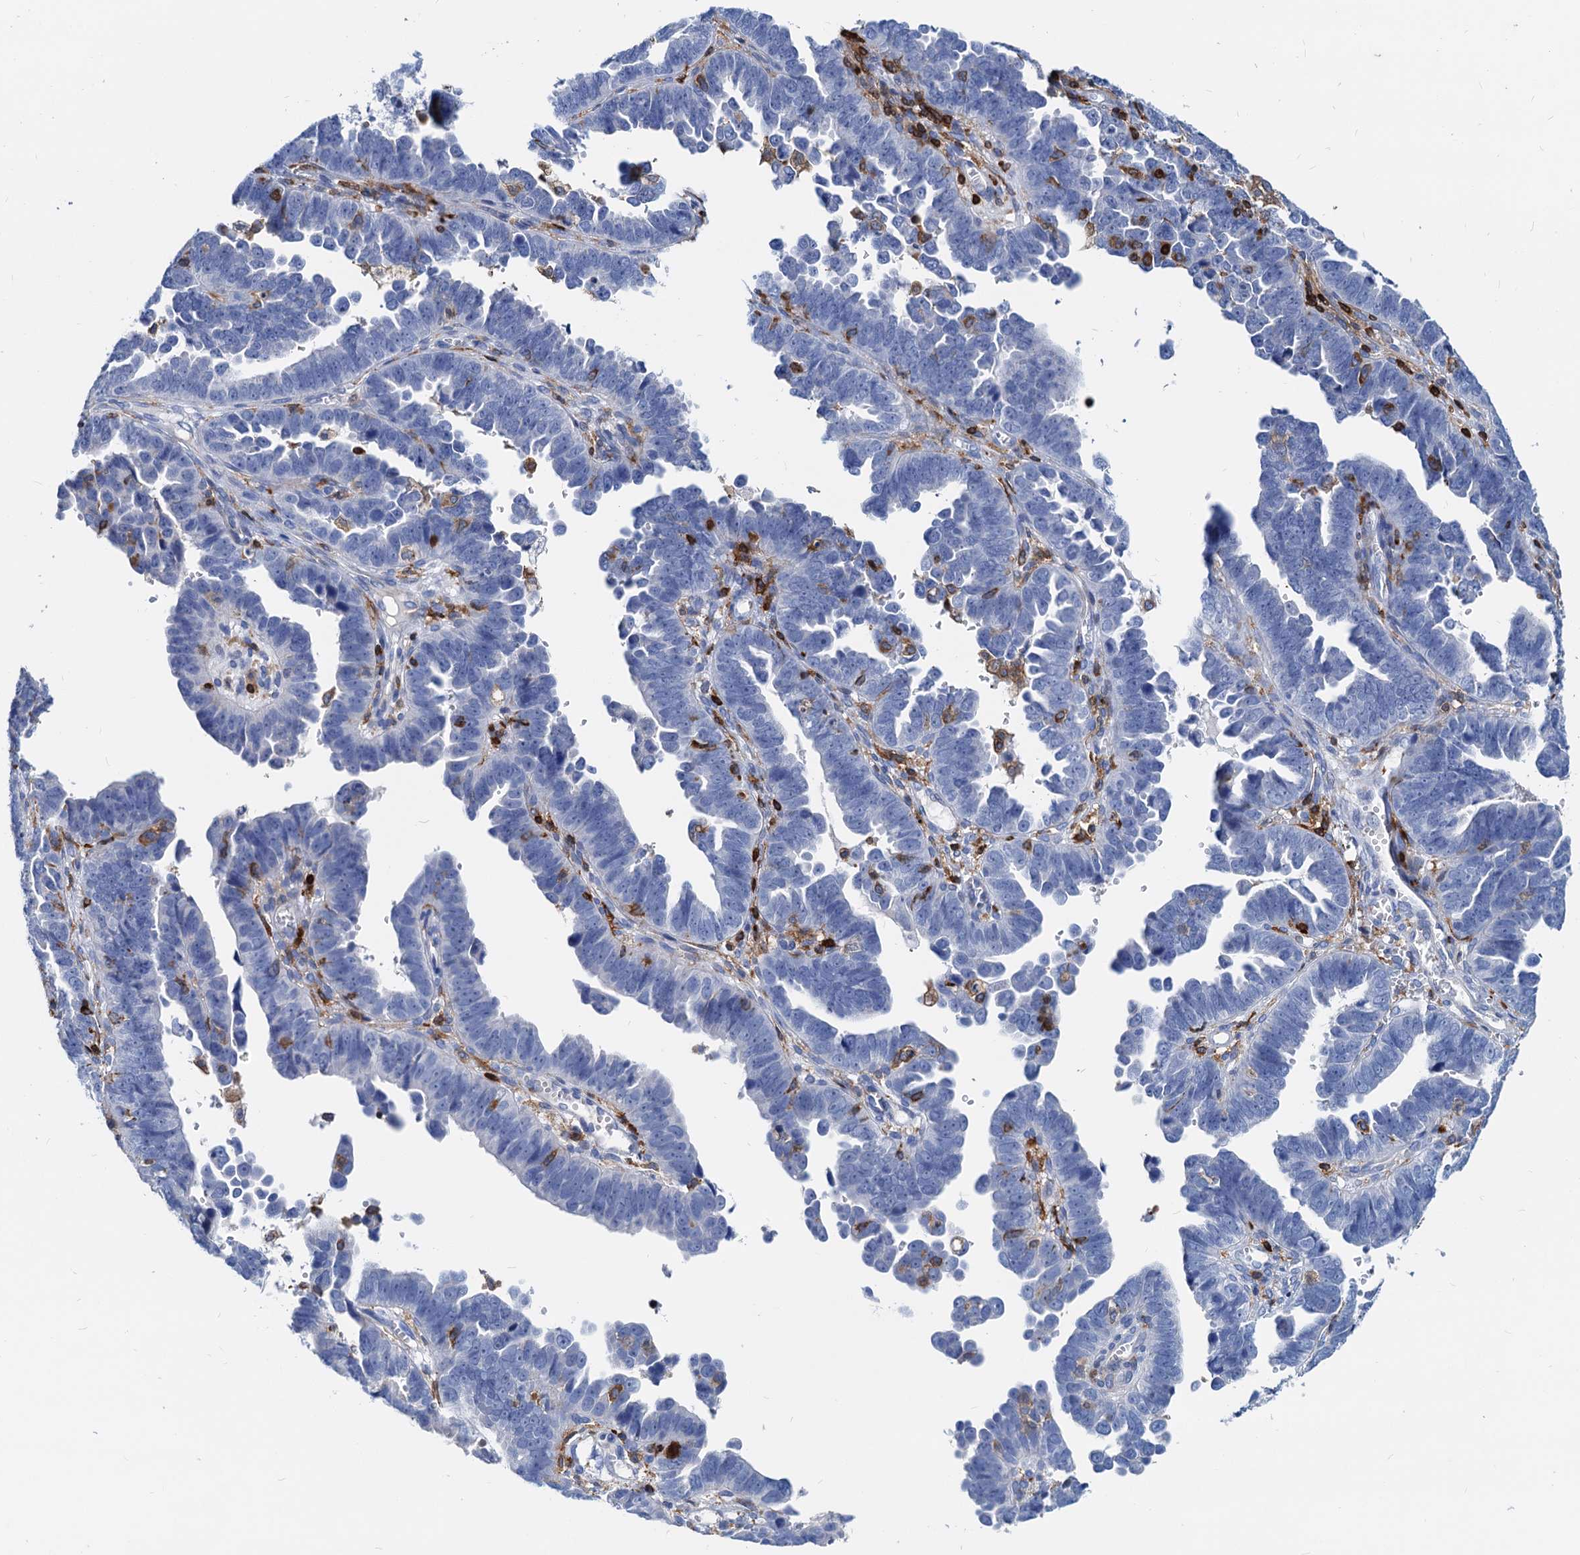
{"staining": {"intensity": "negative", "quantity": "none", "location": "none"}, "tissue": "endometrial cancer", "cell_type": "Tumor cells", "image_type": "cancer", "snomed": [{"axis": "morphology", "description": "Adenocarcinoma, NOS"}, {"axis": "topography", "description": "Endometrium"}], "caption": "Tumor cells are negative for protein expression in human endometrial adenocarcinoma.", "gene": "LCP2", "patient": {"sex": "female", "age": 75}}